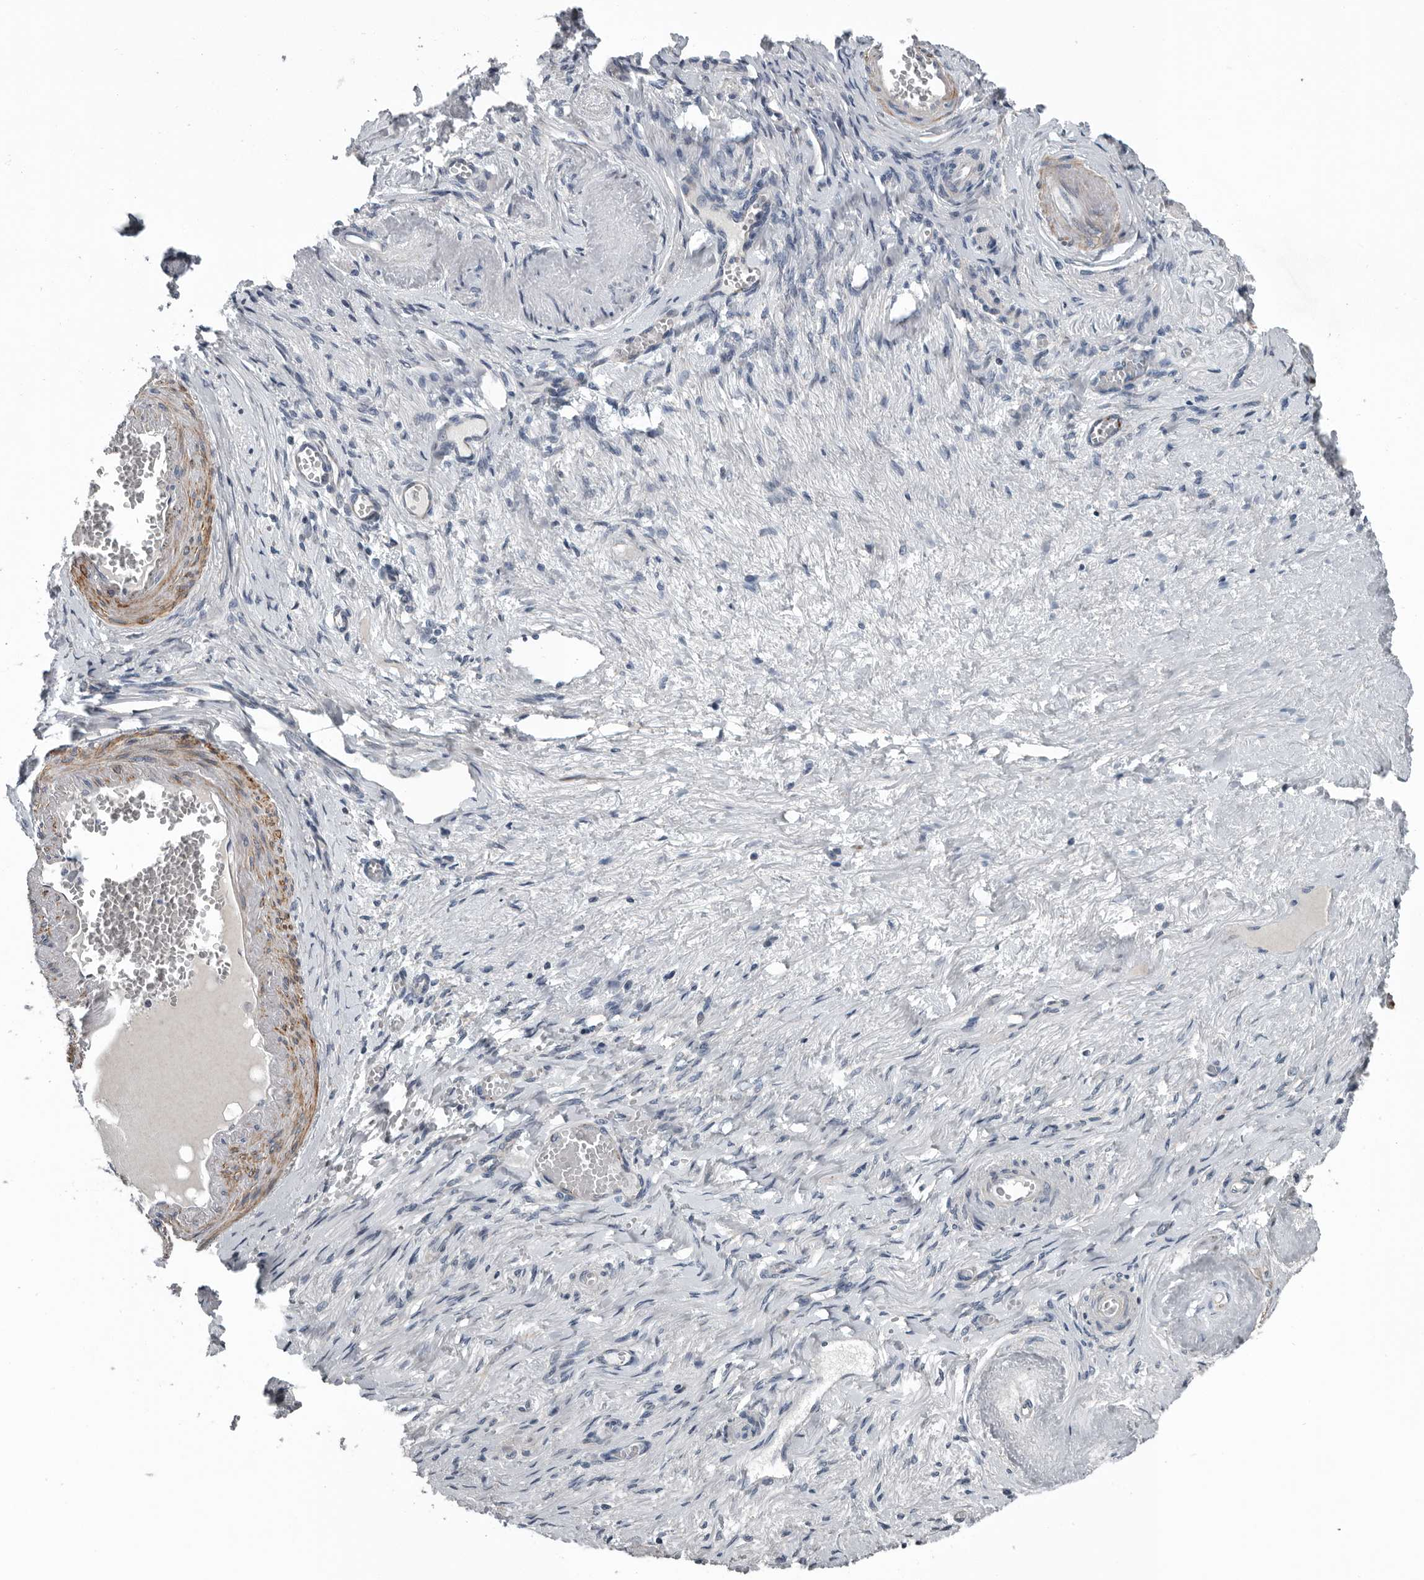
{"staining": {"intensity": "negative", "quantity": "none", "location": "none"}, "tissue": "adipose tissue", "cell_type": "Adipocytes", "image_type": "normal", "snomed": [{"axis": "morphology", "description": "Normal tissue, NOS"}, {"axis": "topography", "description": "Vascular tissue"}, {"axis": "topography", "description": "Fallopian tube"}, {"axis": "topography", "description": "Ovary"}], "caption": "Immunohistochemistry (IHC) histopathology image of benign adipose tissue: human adipose tissue stained with DAB (3,3'-diaminobenzidine) demonstrates no significant protein staining in adipocytes. (Immunohistochemistry, brightfield microscopy, high magnification).", "gene": "DPY19L4", "patient": {"sex": "female", "age": 67}}